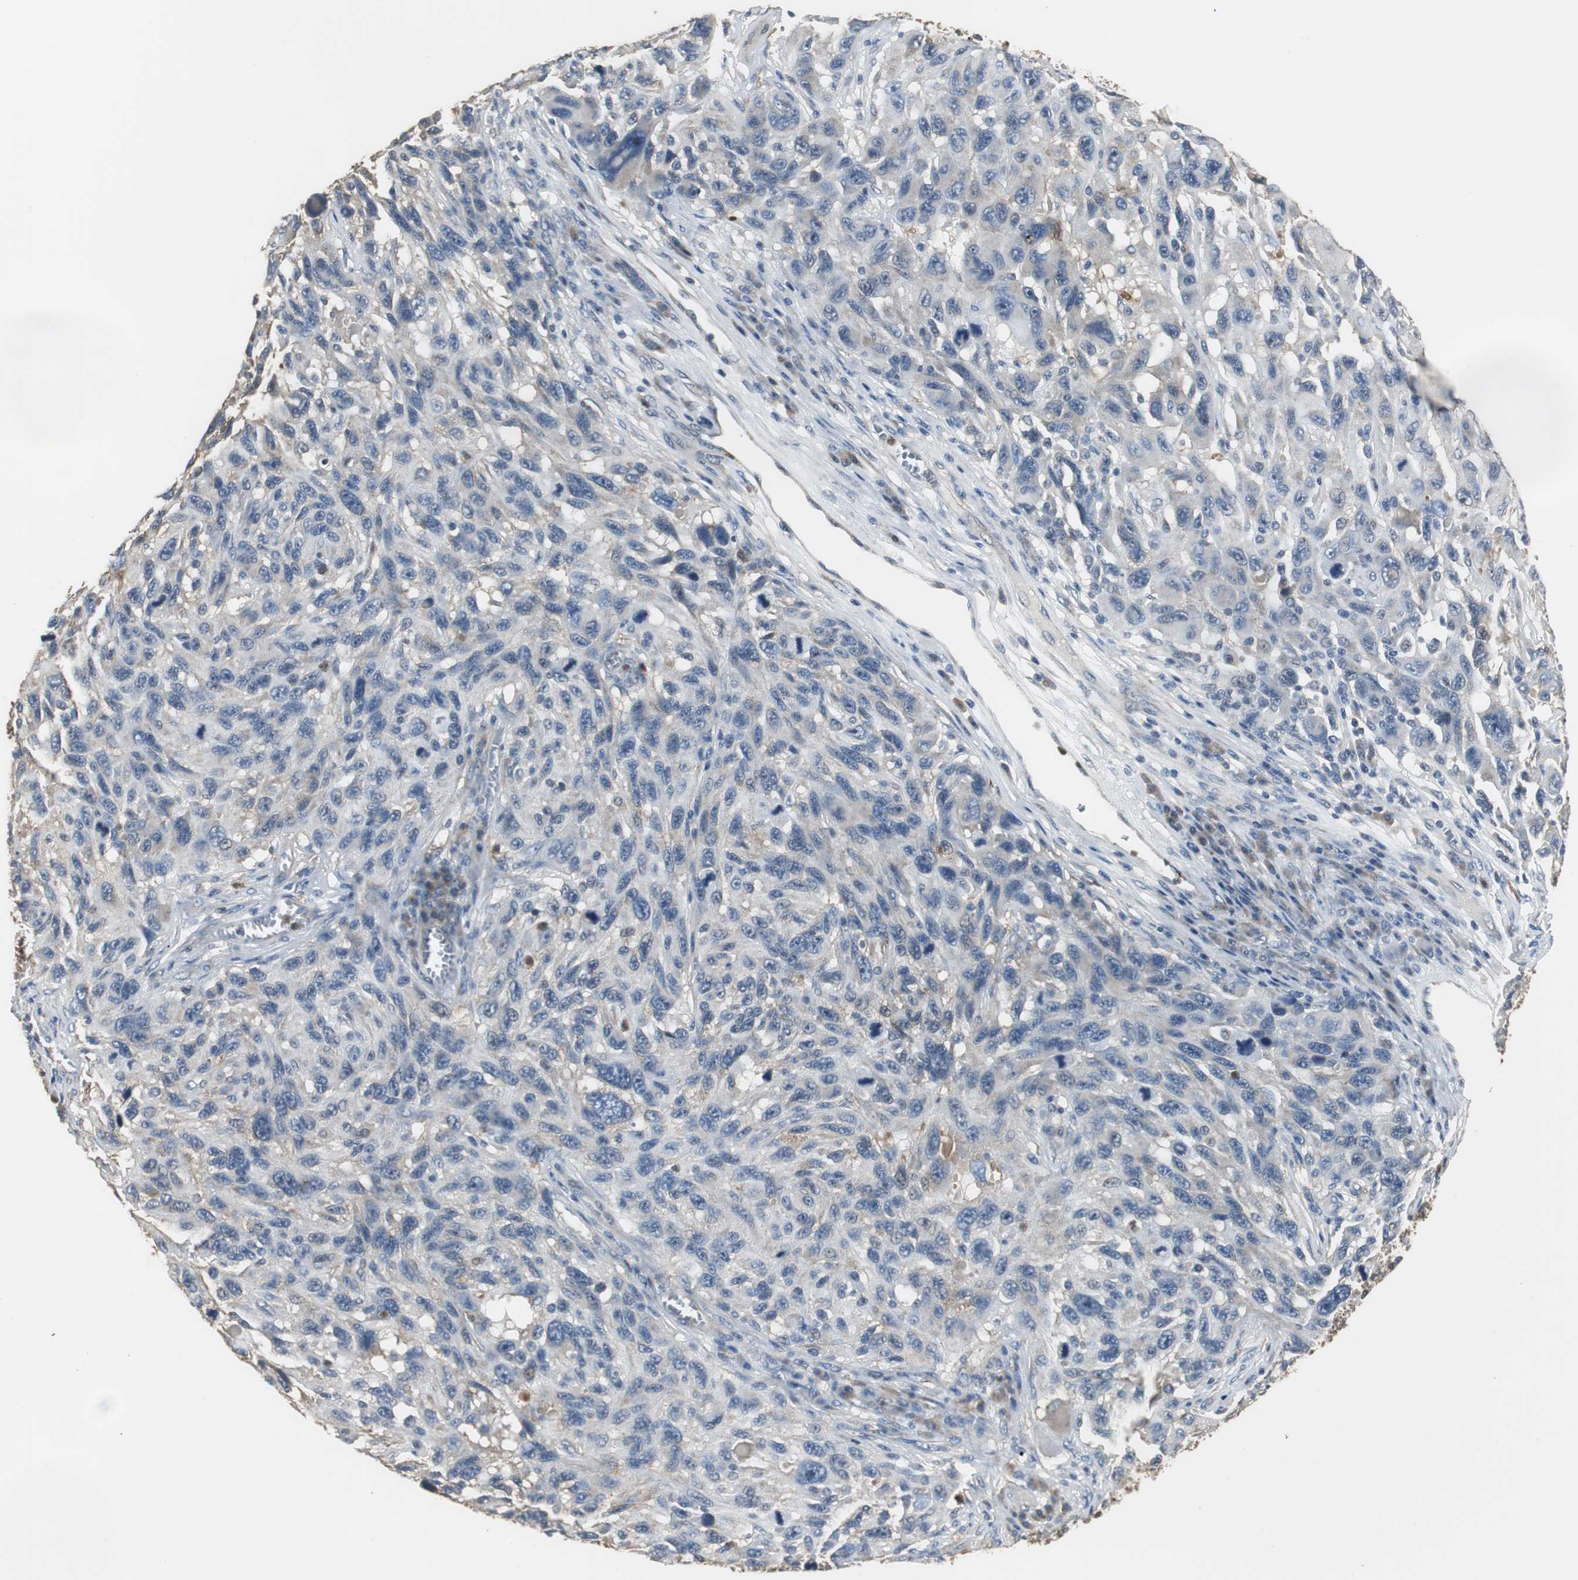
{"staining": {"intensity": "weak", "quantity": "25%-75%", "location": "cytoplasmic/membranous"}, "tissue": "melanoma", "cell_type": "Tumor cells", "image_type": "cancer", "snomed": [{"axis": "morphology", "description": "Malignant melanoma, NOS"}, {"axis": "topography", "description": "Skin"}], "caption": "Protein staining shows weak cytoplasmic/membranous expression in approximately 25%-75% of tumor cells in malignant melanoma. (Stains: DAB (3,3'-diaminobenzidine) in brown, nuclei in blue, Microscopy: brightfield microscopy at high magnification).", "gene": "JTB", "patient": {"sex": "male", "age": 53}}